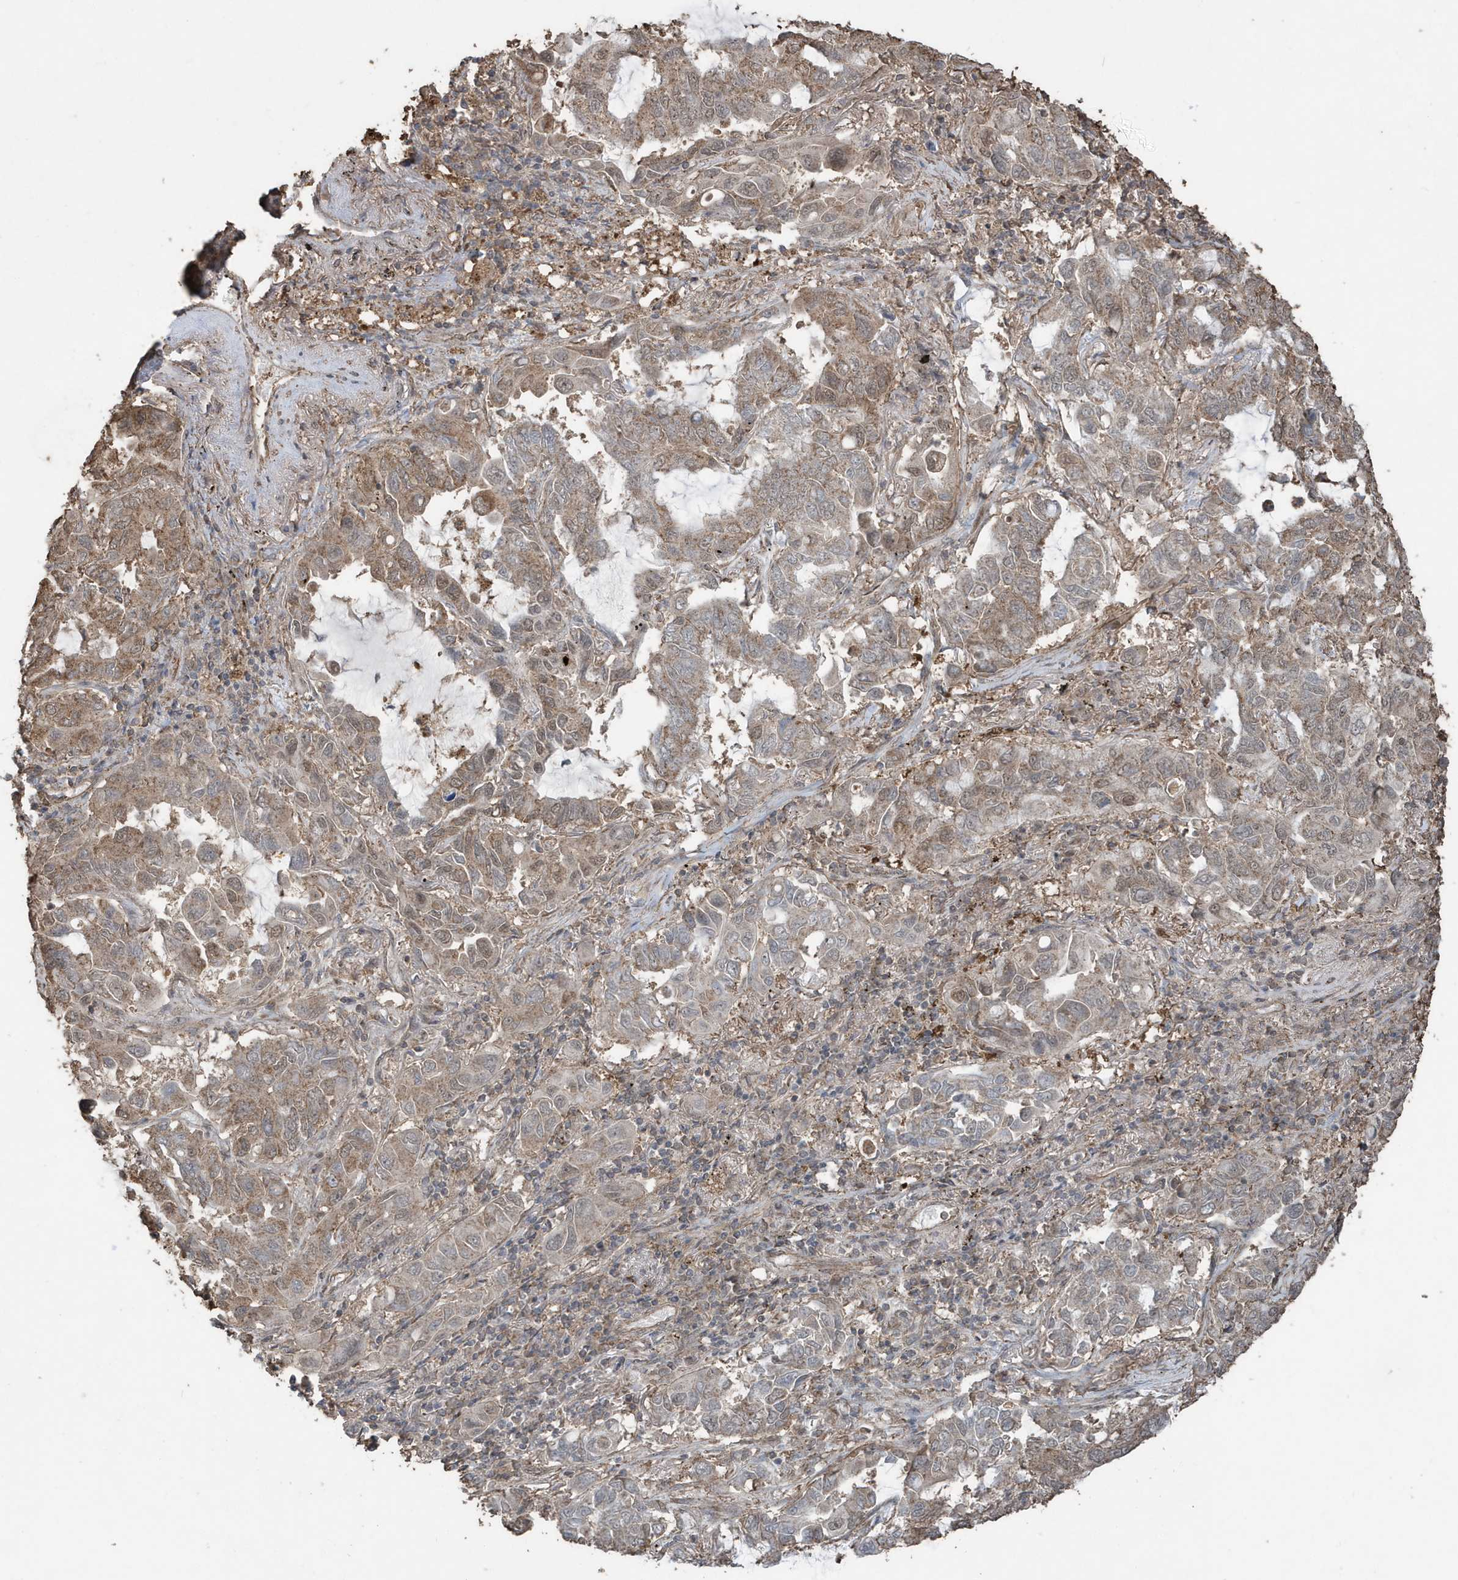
{"staining": {"intensity": "moderate", "quantity": "25%-75%", "location": "cytoplasmic/membranous"}, "tissue": "lung cancer", "cell_type": "Tumor cells", "image_type": "cancer", "snomed": [{"axis": "morphology", "description": "Adenocarcinoma, NOS"}, {"axis": "topography", "description": "Lung"}], "caption": "Immunohistochemistry (IHC) micrograph of neoplastic tissue: lung cancer (adenocarcinoma) stained using IHC reveals medium levels of moderate protein expression localized specifically in the cytoplasmic/membranous of tumor cells, appearing as a cytoplasmic/membranous brown color.", "gene": "PAXBP1", "patient": {"sex": "male", "age": 64}}